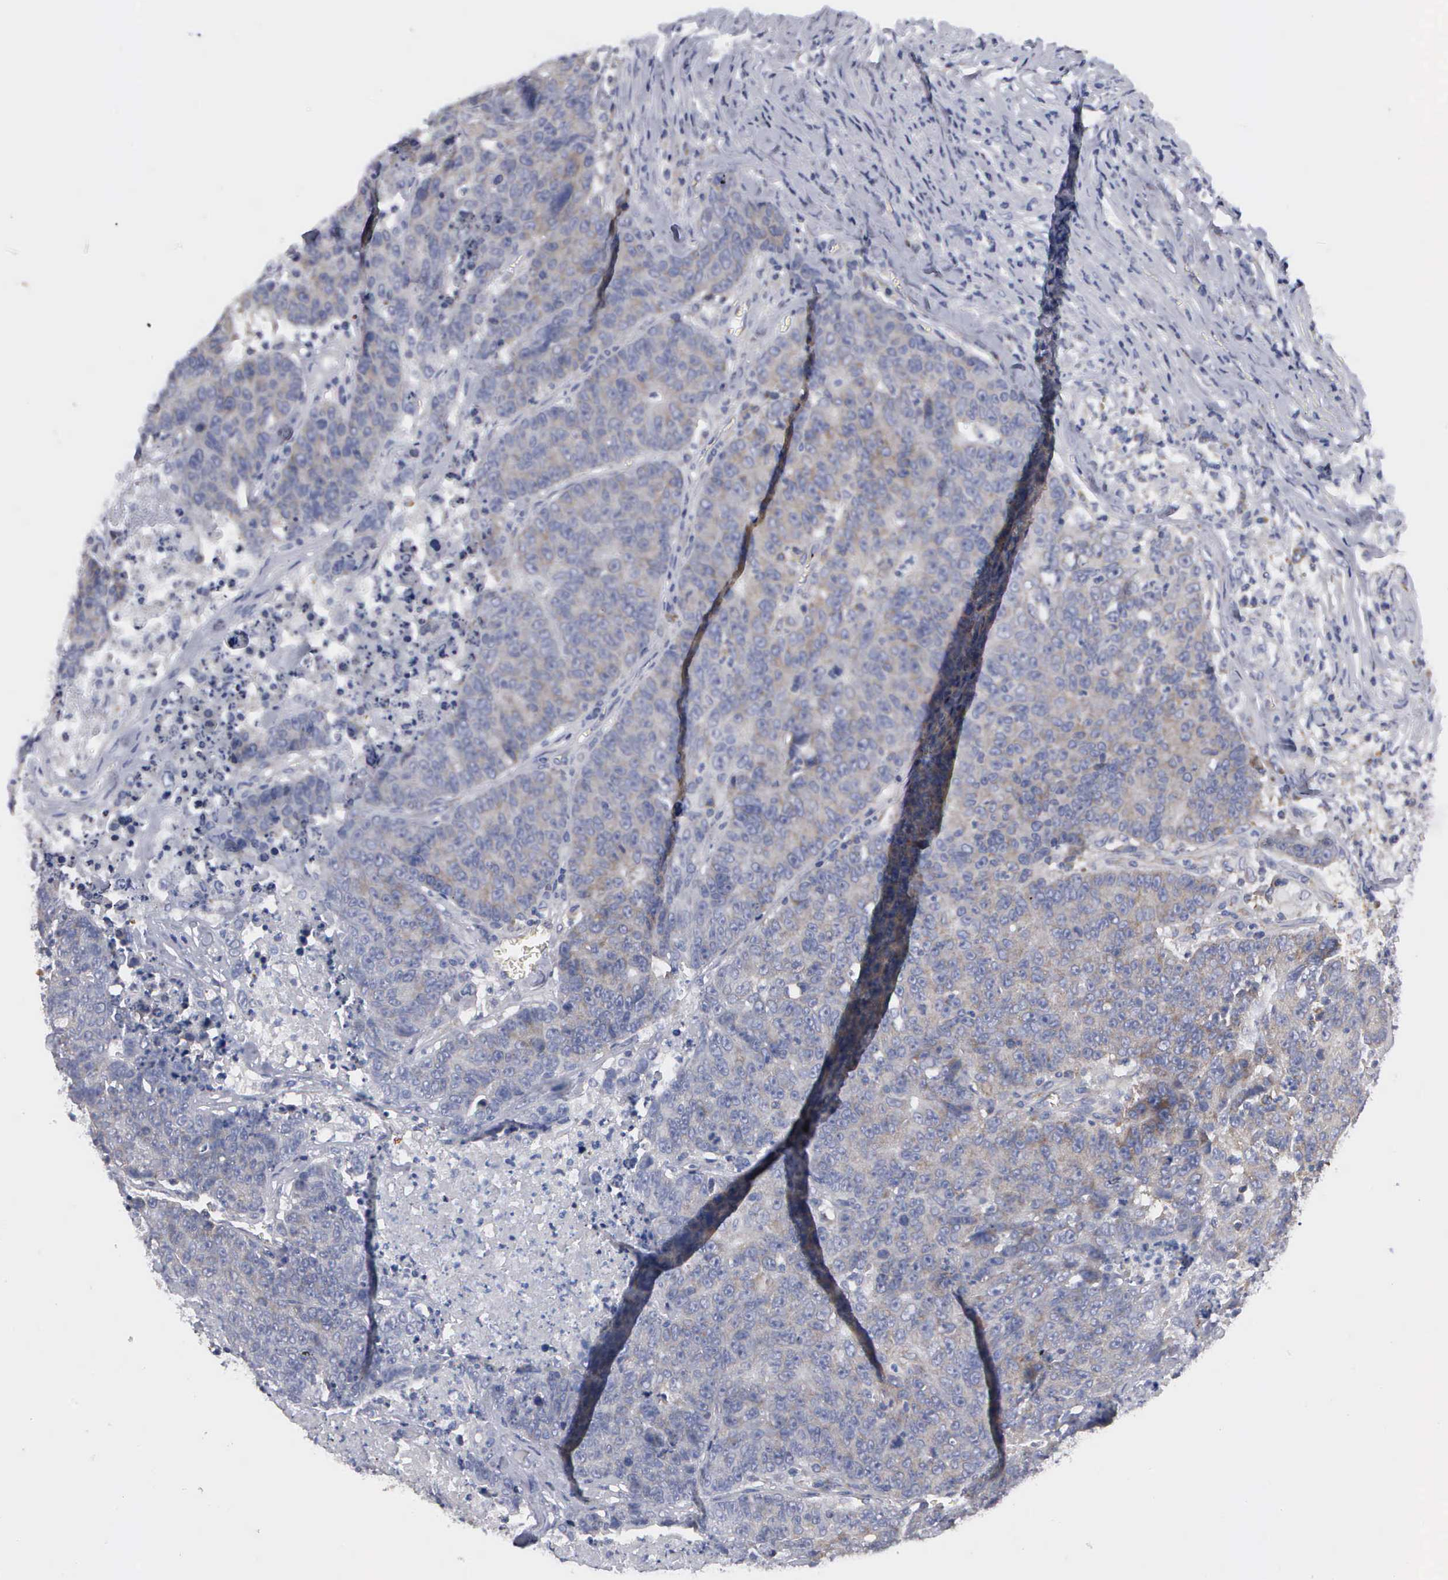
{"staining": {"intensity": "negative", "quantity": "none", "location": "none"}, "tissue": "colorectal cancer", "cell_type": "Tumor cells", "image_type": "cancer", "snomed": [{"axis": "morphology", "description": "Adenocarcinoma, NOS"}, {"axis": "topography", "description": "Colon"}], "caption": "IHC micrograph of human adenocarcinoma (colorectal) stained for a protein (brown), which displays no expression in tumor cells.", "gene": "TXLNG", "patient": {"sex": "female", "age": 53}}